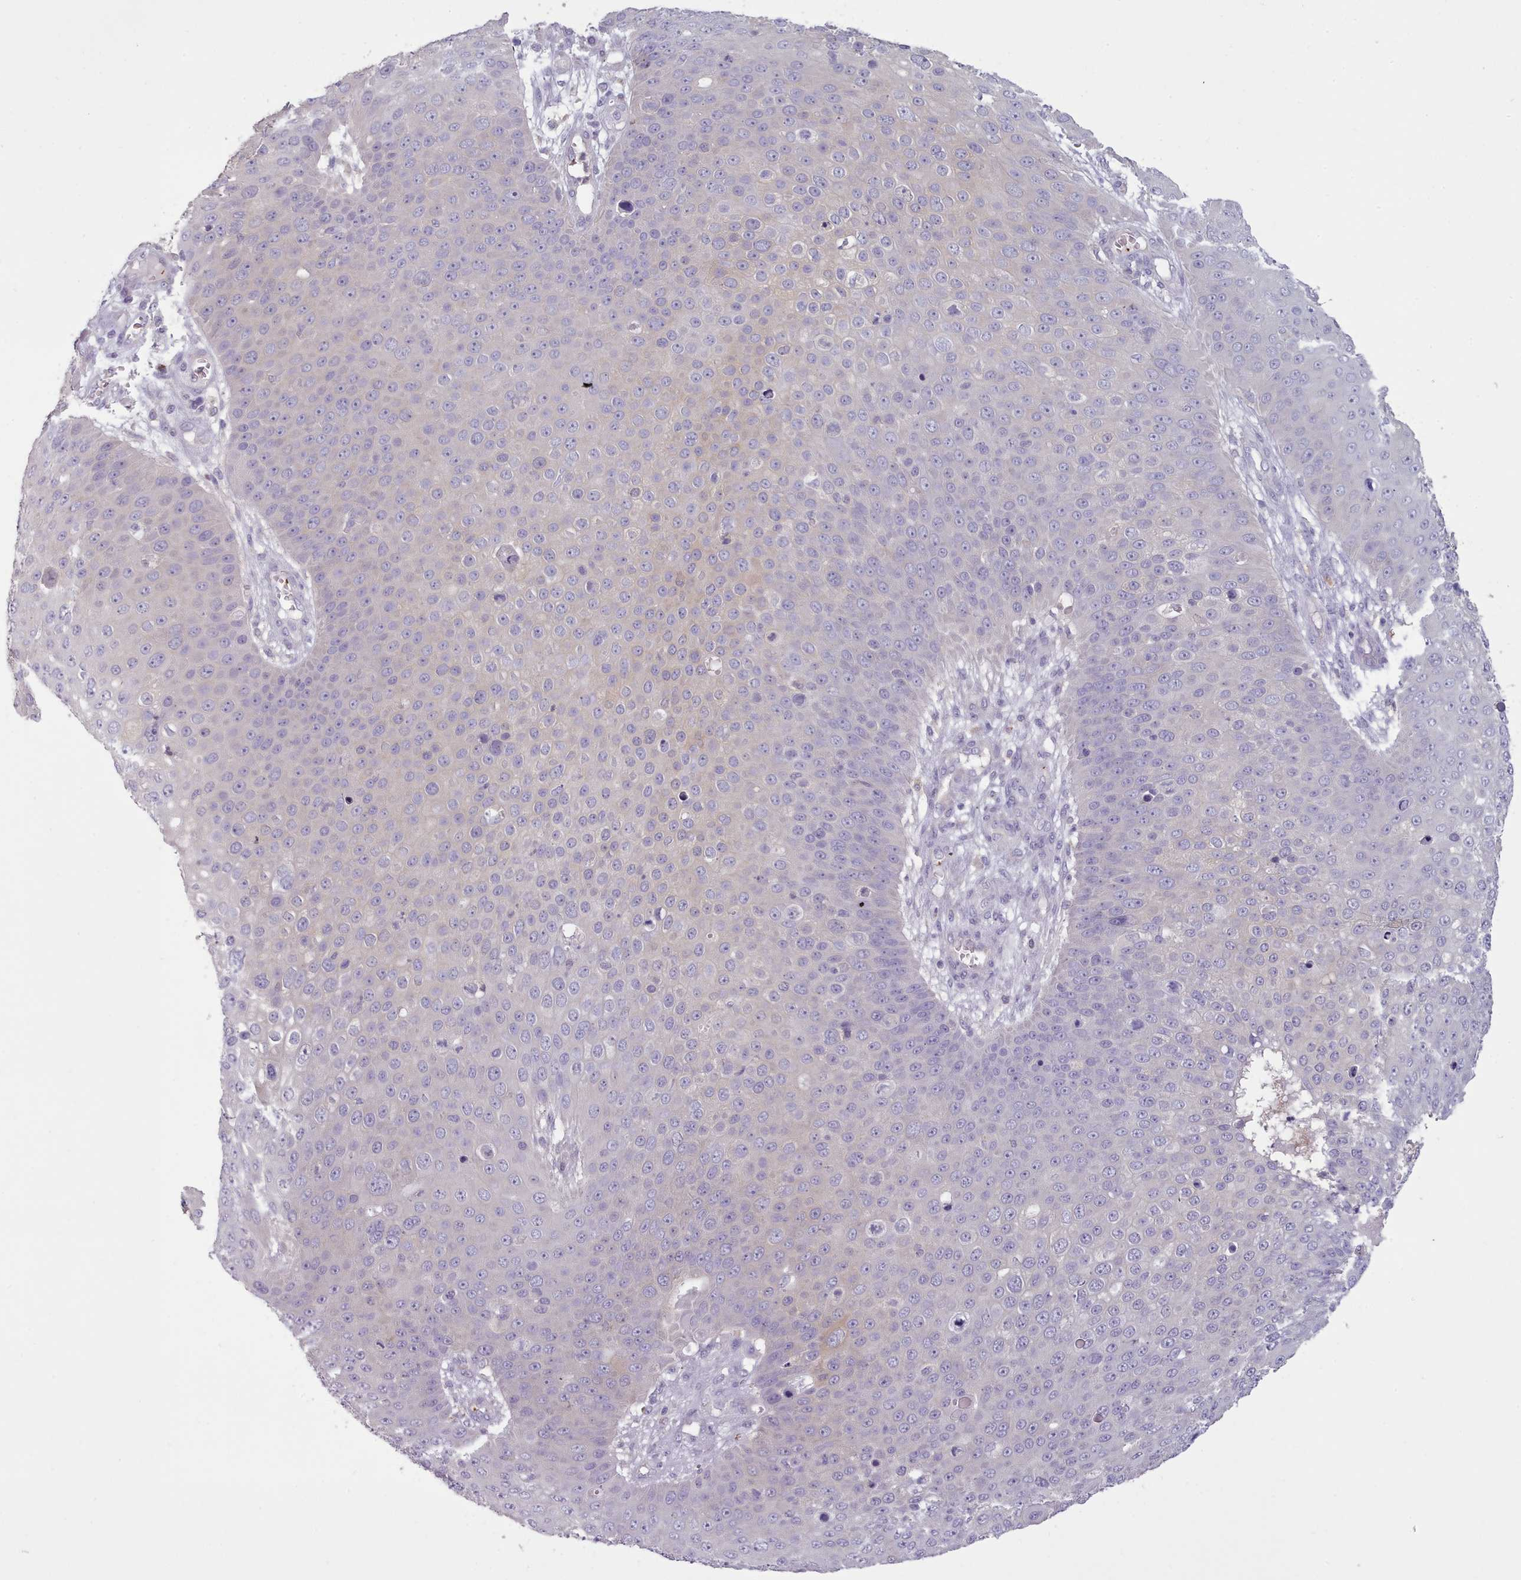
{"staining": {"intensity": "negative", "quantity": "none", "location": "none"}, "tissue": "skin cancer", "cell_type": "Tumor cells", "image_type": "cancer", "snomed": [{"axis": "morphology", "description": "Squamous cell carcinoma, NOS"}, {"axis": "topography", "description": "Skin"}], "caption": "Squamous cell carcinoma (skin) stained for a protein using IHC demonstrates no staining tumor cells.", "gene": "NDST2", "patient": {"sex": "male", "age": 71}}